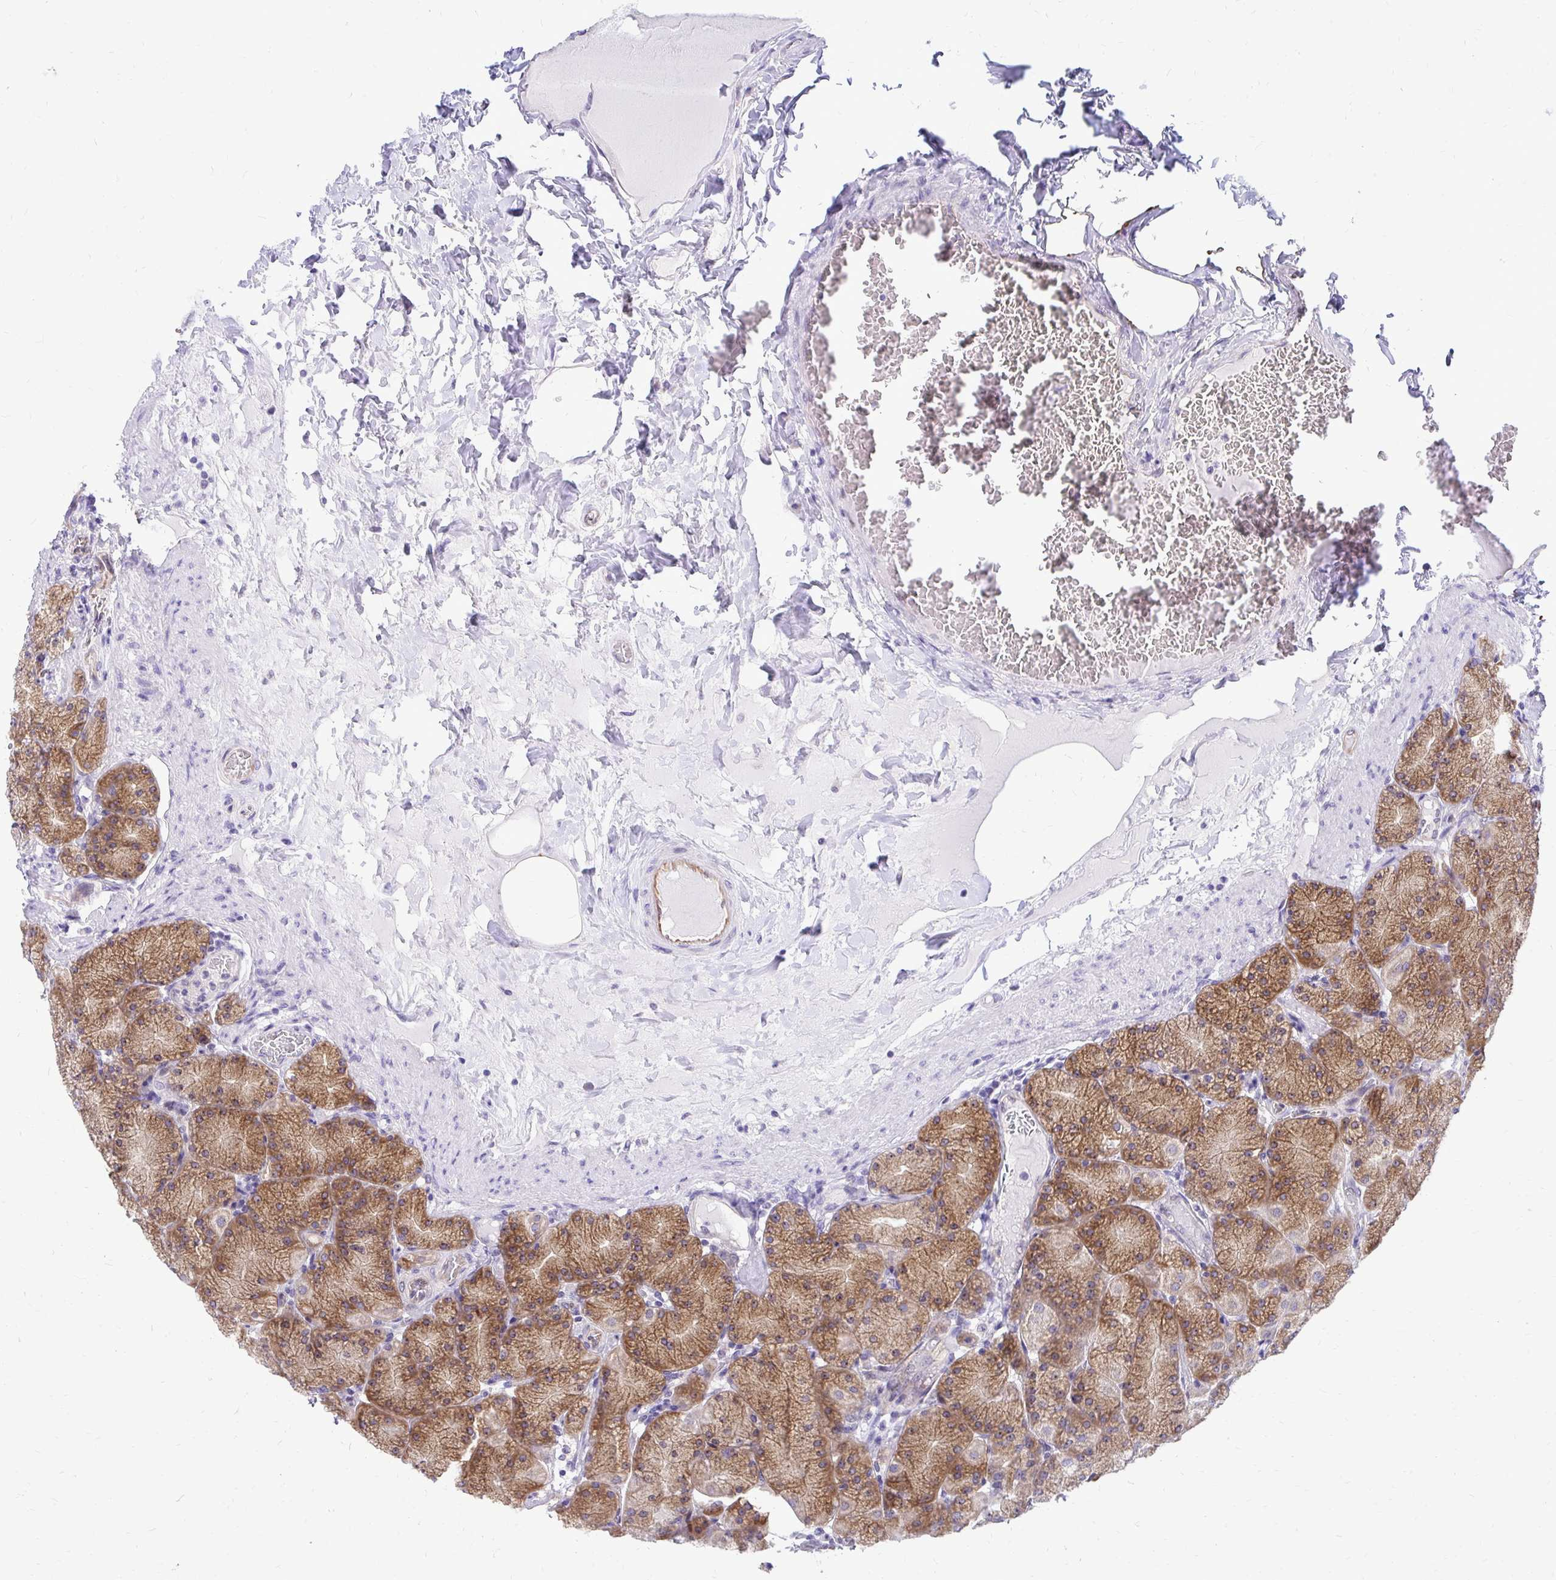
{"staining": {"intensity": "moderate", "quantity": "25%-75%", "location": "cytoplasmic/membranous"}, "tissue": "stomach", "cell_type": "Glandular cells", "image_type": "normal", "snomed": [{"axis": "morphology", "description": "Normal tissue, NOS"}, {"axis": "topography", "description": "Stomach, upper"}], "caption": "Approximately 25%-75% of glandular cells in benign human stomach display moderate cytoplasmic/membranous protein positivity as visualized by brown immunohistochemical staining.", "gene": "NIFK", "patient": {"sex": "female", "age": 56}}